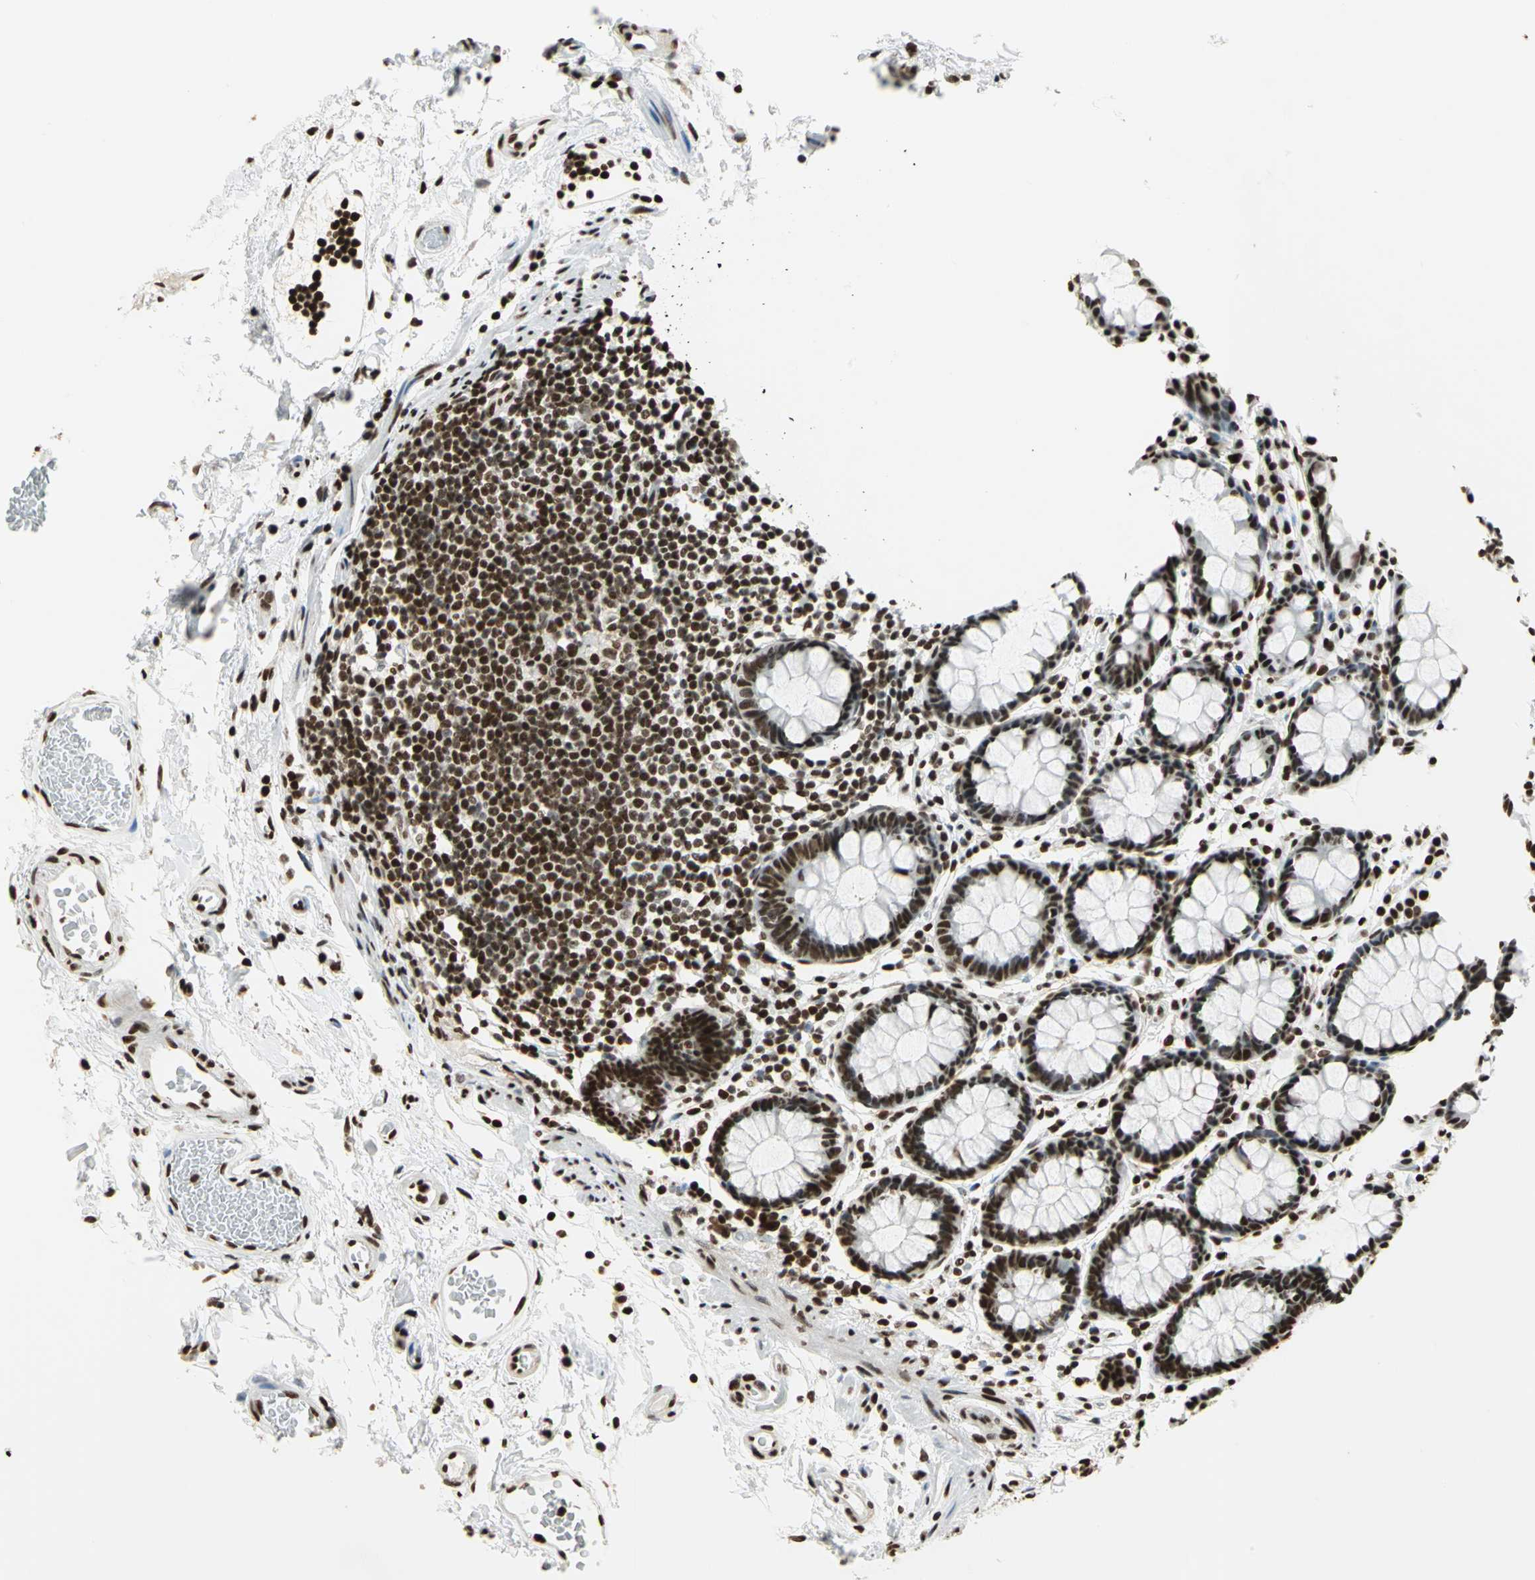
{"staining": {"intensity": "strong", "quantity": ">75%", "location": "nuclear"}, "tissue": "rectum", "cell_type": "Glandular cells", "image_type": "normal", "snomed": [{"axis": "morphology", "description": "Normal tissue, NOS"}, {"axis": "topography", "description": "Rectum"}], "caption": "Normal rectum displays strong nuclear positivity in about >75% of glandular cells The protein is shown in brown color, while the nuclei are stained blue..", "gene": "HMGB1", "patient": {"sex": "male", "age": 92}}